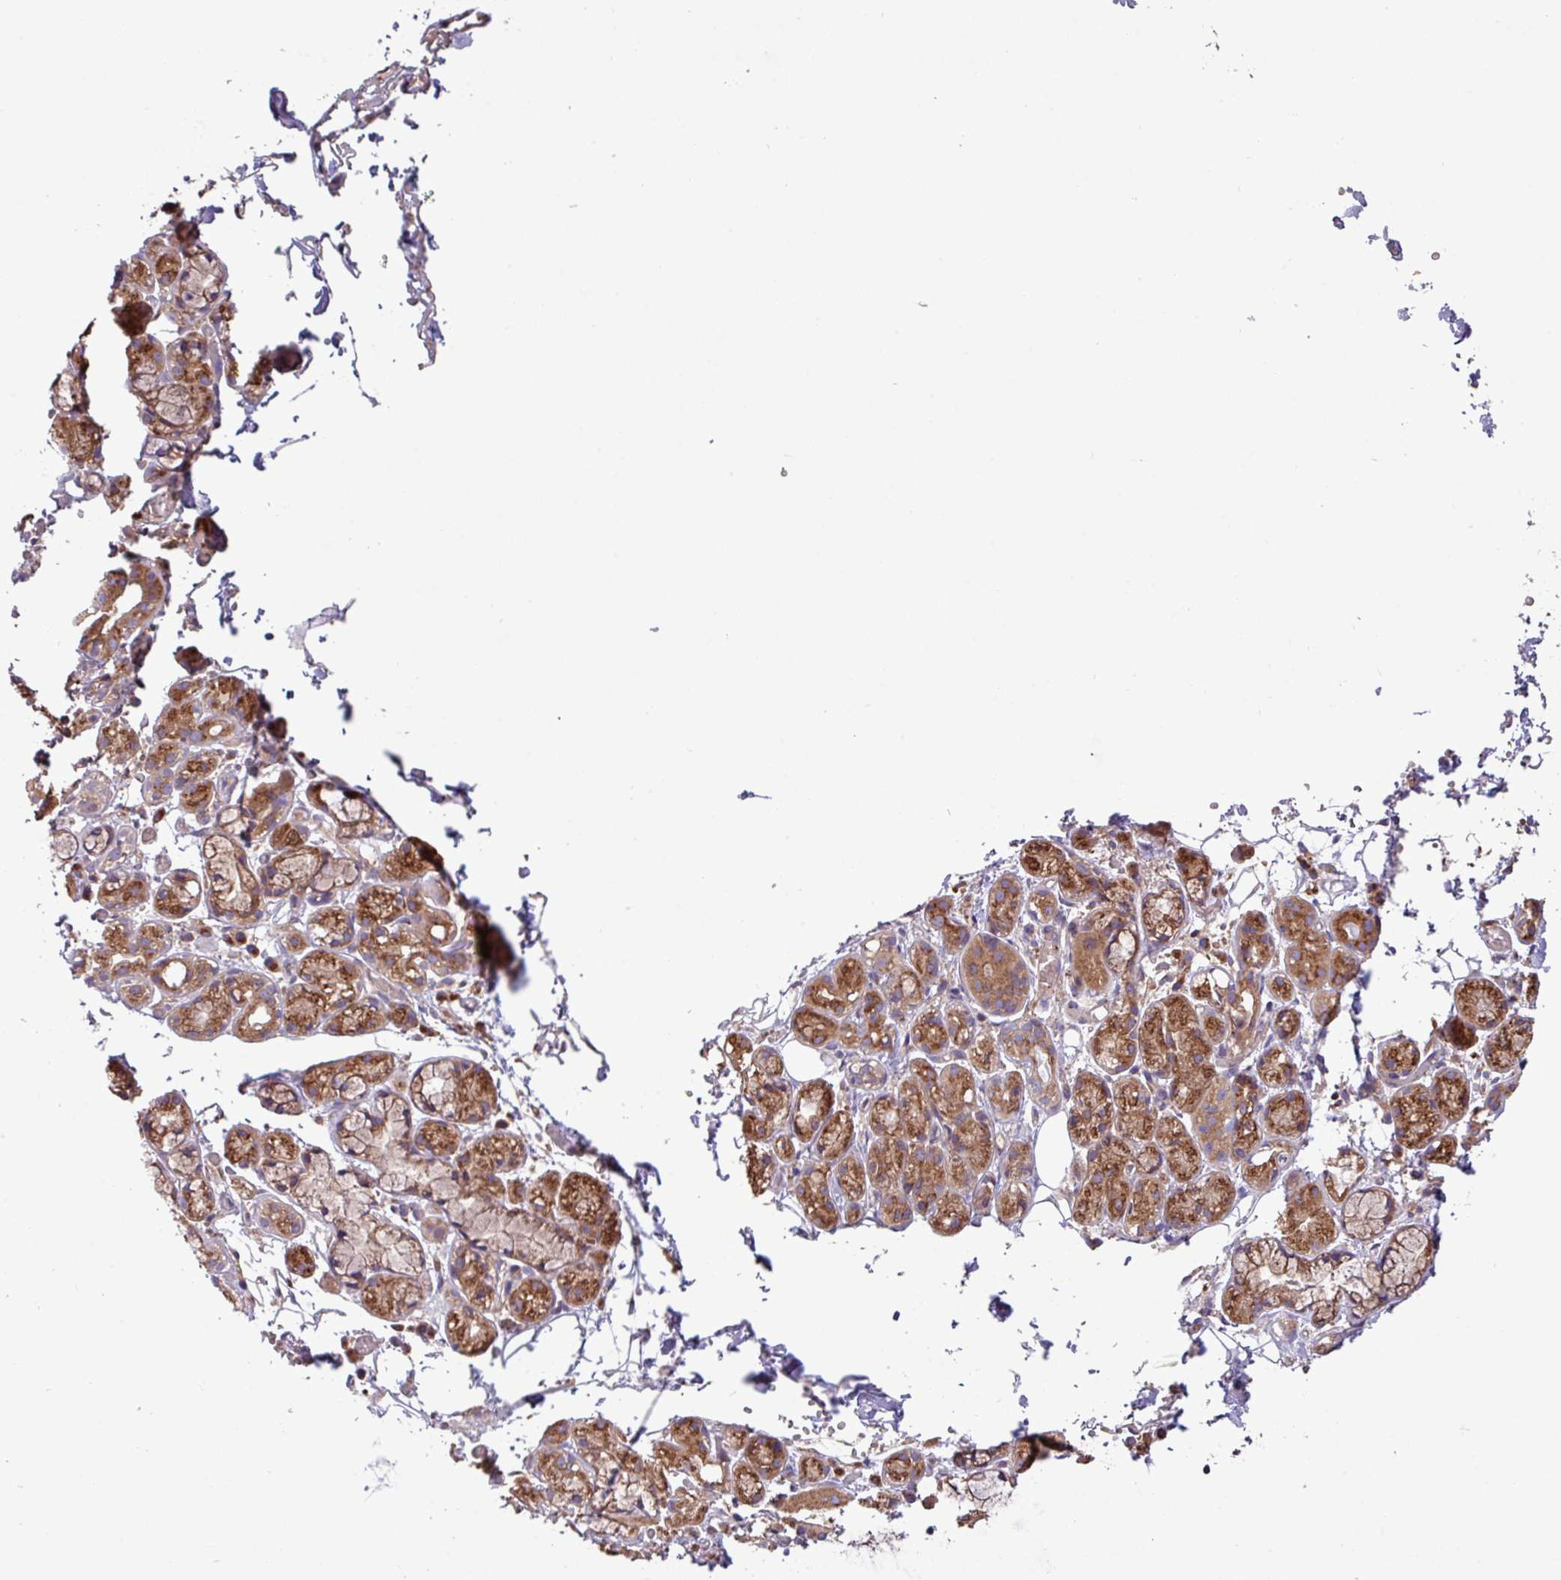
{"staining": {"intensity": "strong", "quantity": ">75%", "location": "cytoplasmic/membranous"}, "tissue": "salivary gland", "cell_type": "Glandular cells", "image_type": "normal", "snomed": [{"axis": "morphology", "description": "Normal tissue, NOS"}, {"axis": "topography", "description": "Salivary gland"}], "caption": "Protein expression analysis of benign salivary gland demonstrates strong cytoplasmic/membranous staining in about >75% of glandular cells. (Stains: DAB (3,3'-diaminobenzidine) in brown, nuclei in blue, Microscopy: brightfield microscopy at high magnification).", "gene": "RAB19", "patient": {"sex": "male", "age": 82}}